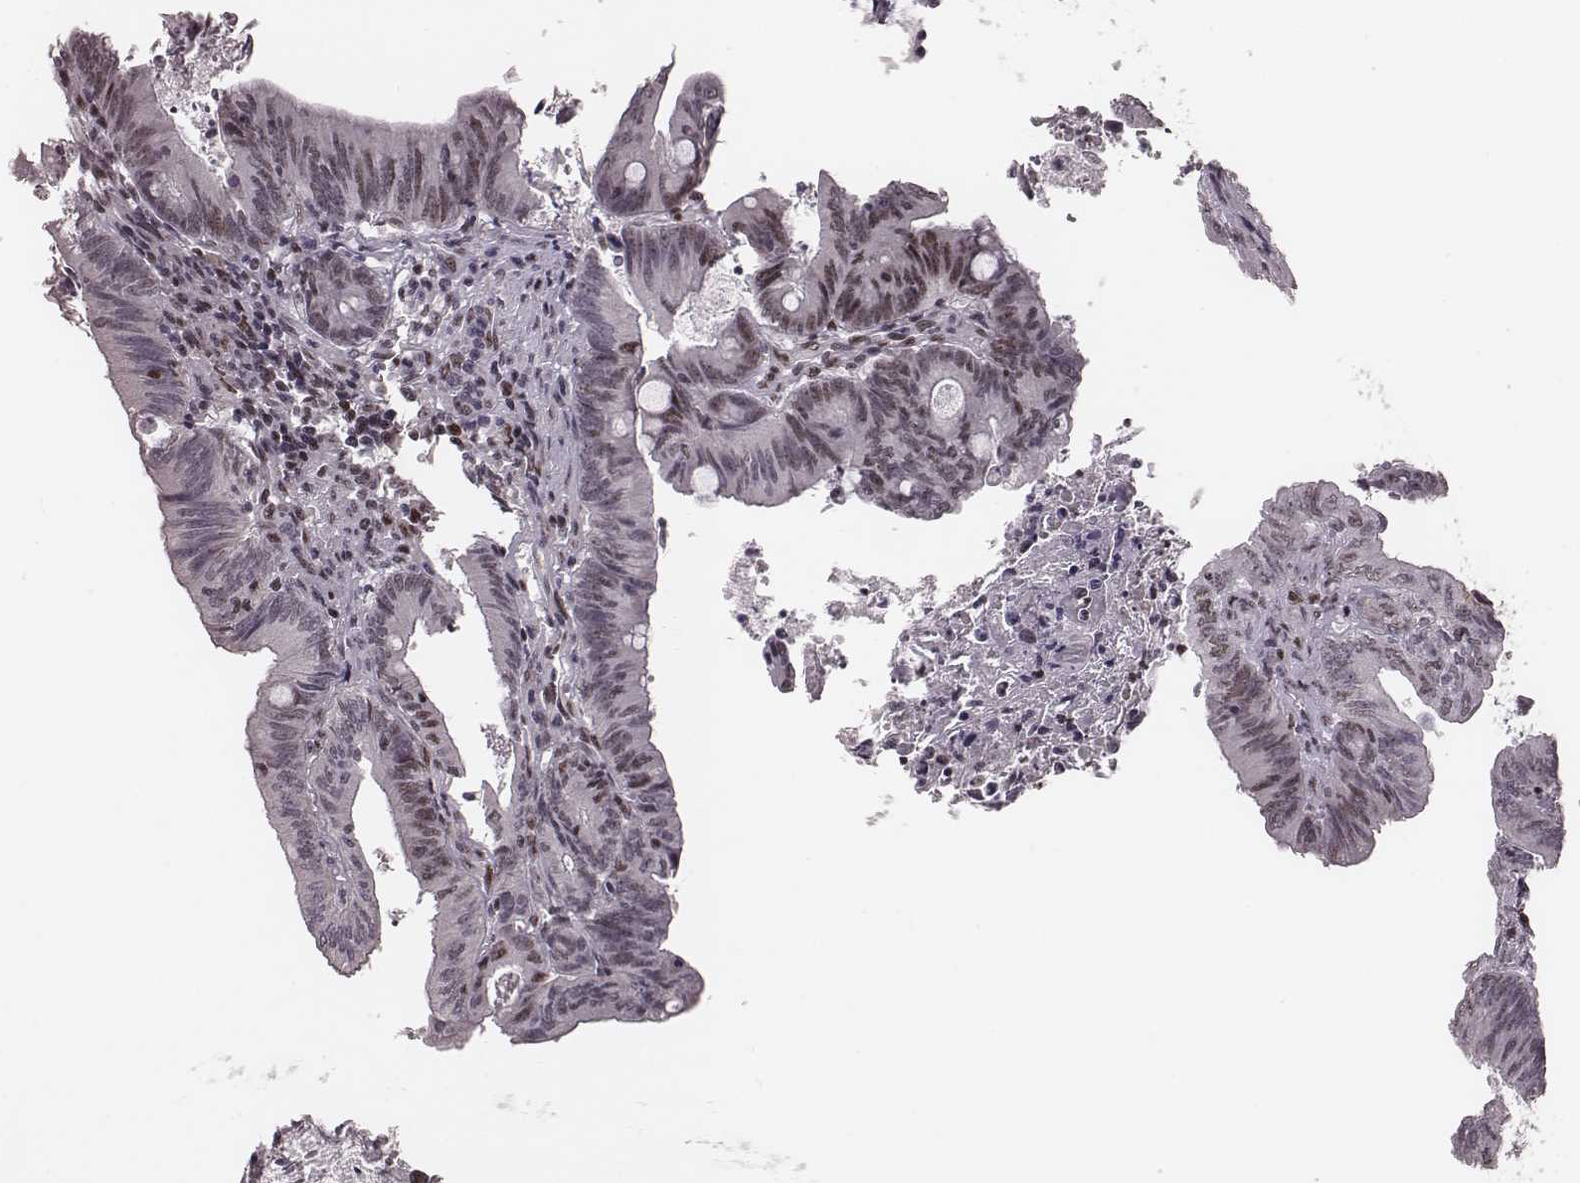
{"staining": {"intensity": "moderate", "quantity": "25%-75%", "location": "nuclear"}, "tissue": "colorectal cancer", "cell_type": "Tumor cells", "image_type": "cancer", "snomed": [{"axis": "morphology", "description": "Adenocarcinoma, NOS"}, {"axis": "topography", "description": "Colon"}], "caption": "Moderate nuclear protein positivity is seen in about 25%-75% of tumor cells in colorectal cancer (adenocarcinoma). (IHC, brightfield microscopy, high magnification).", "gene": "LUC7L", "patient": {"sex": "female", "age": 70}}